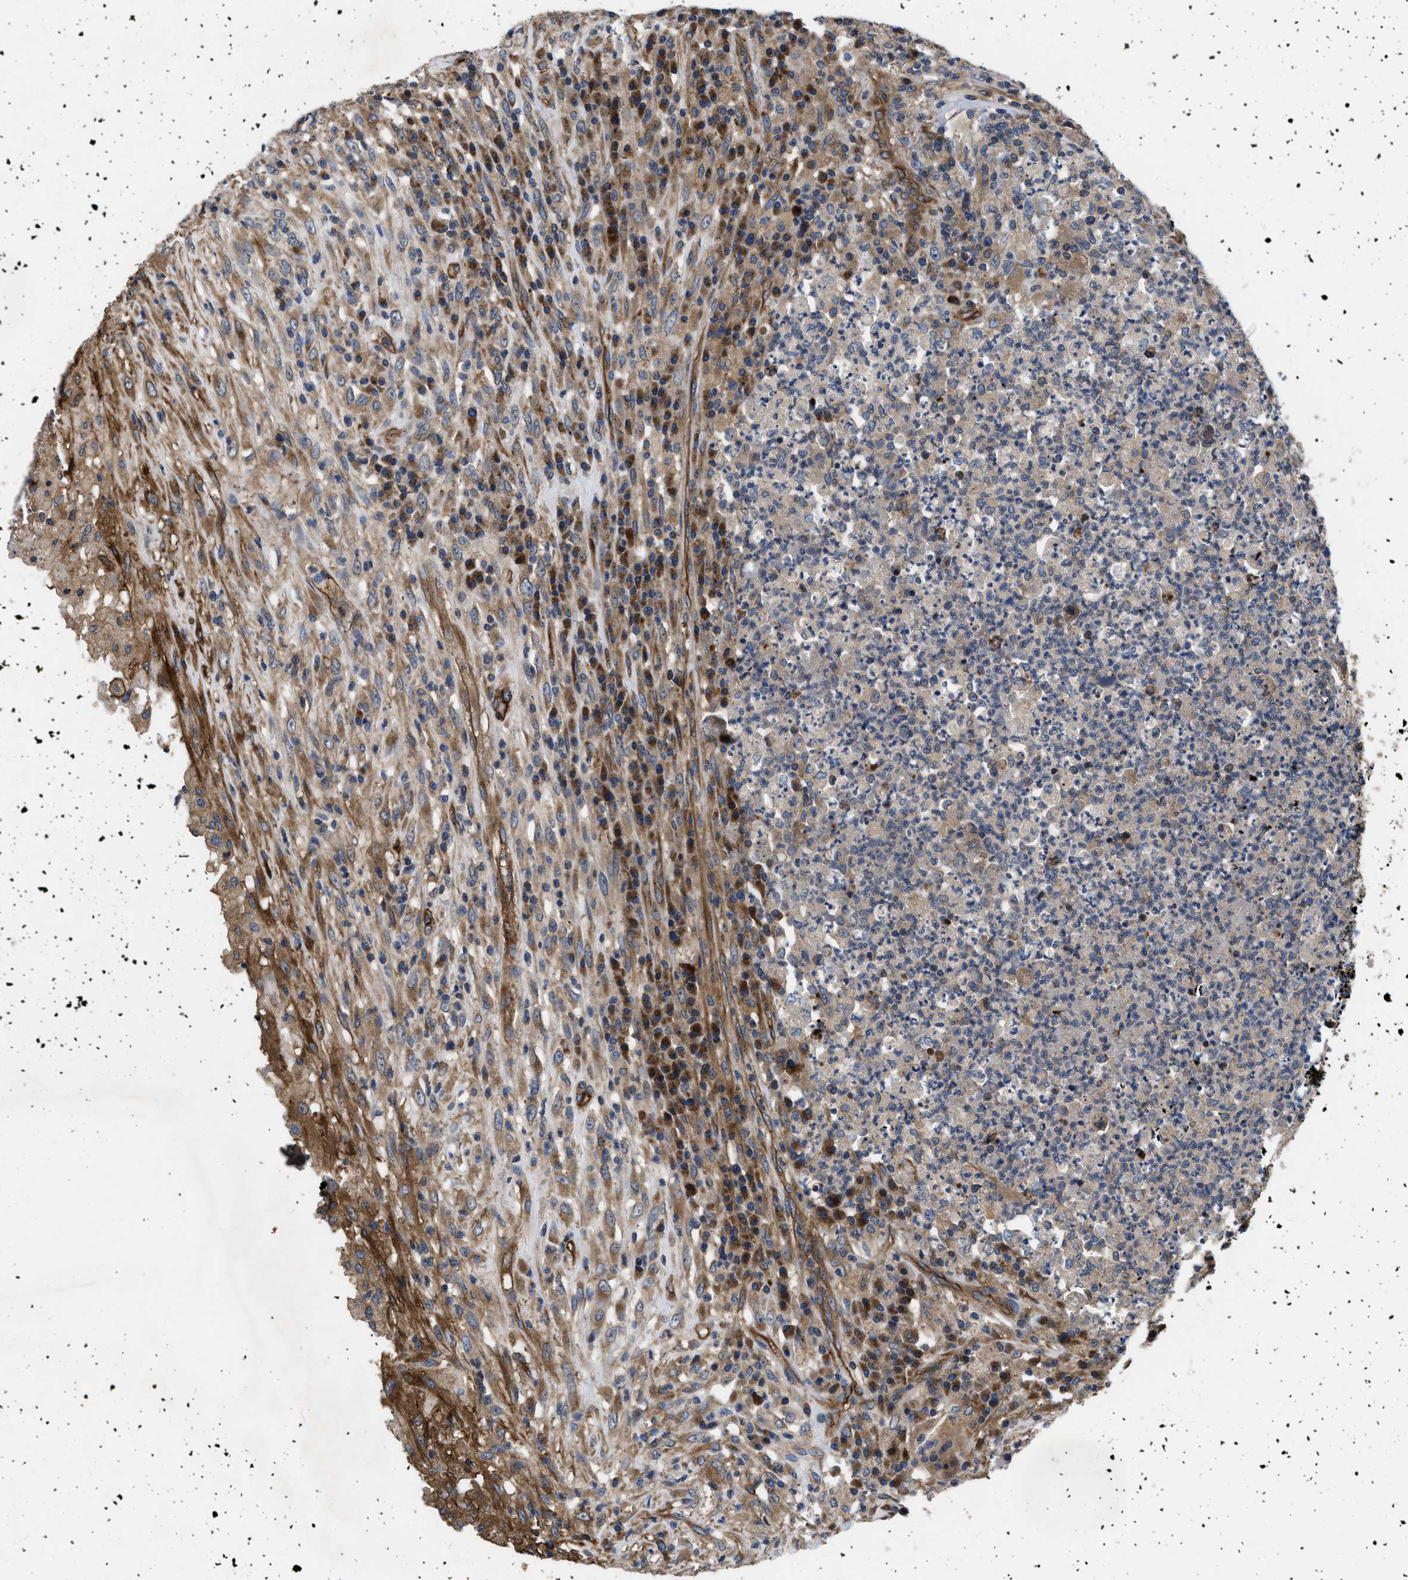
{"staining": {"intensity": "negative", "quantity": "none", "location": "none"}, "tissue": "testis cancer", "cell_type": "Tumor cells", "image_type": "cancer", "snomed": [{"axis": "morphology", "description": "Necrosis, NOS"}, {"axis": "morphology", "description": "Carcinoma, Embryonal, NOS"}, {"axis": "topography", "description": "Testis"}], "caption": "There is no significant staining in tumor cells of testis cancer.", "gene": "NT5E", "patient": {"sex": "male", "age": 19}}